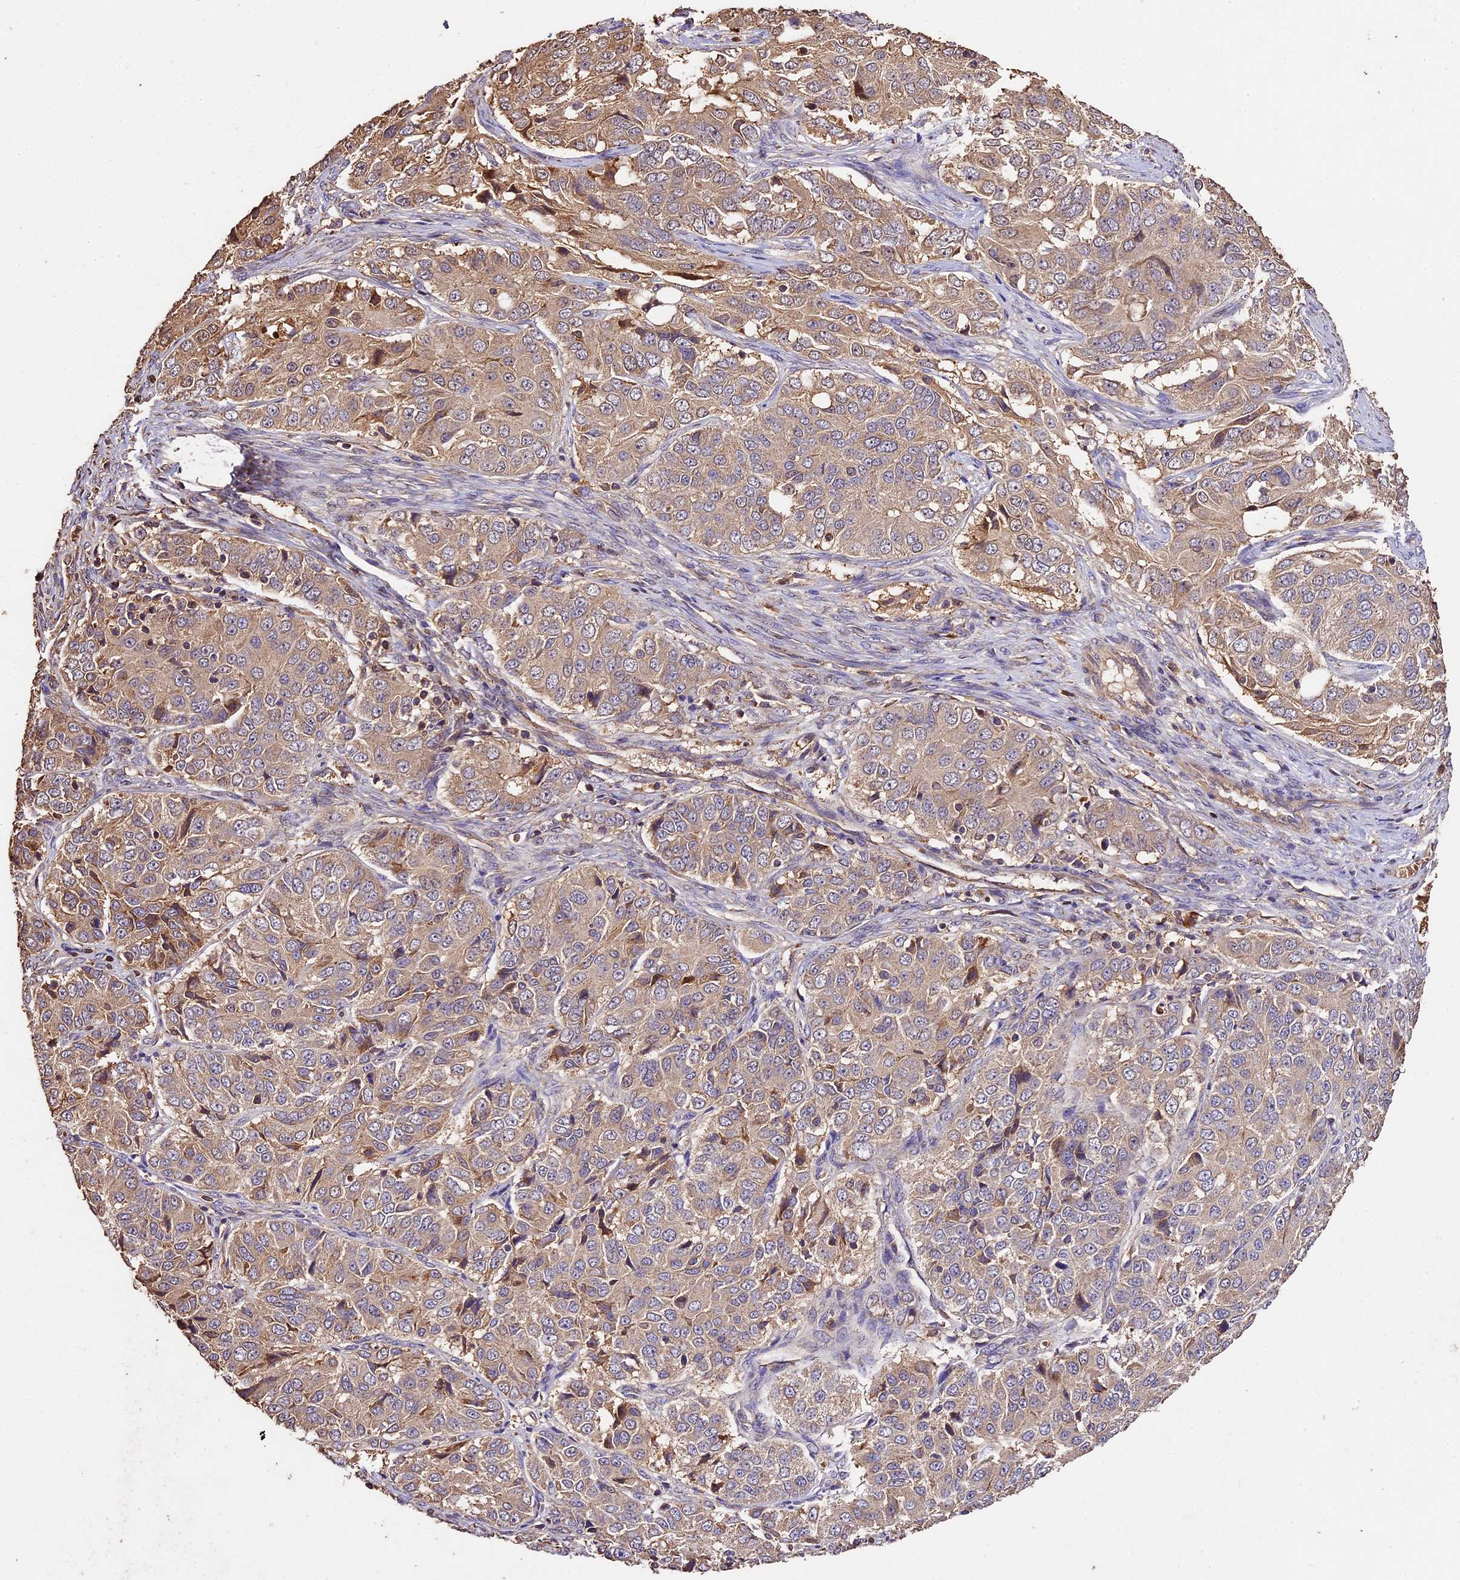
{"staining": {"intensity": "weak", "quantity": ">75%", "location": "cytoplasmic/membranous"}, "tissue": "ovarian cancer", "cell_type": "Tumor cells", "image_type": "cancer", "snomed": [{"axis": "morphology", "description": "Carcinoma, endometroid"}, {"axis": "topography", "description": "Ovary"}], "caption": "IHC image of neoplastic tissue: human ovarian endometroid carcinoma stained using immunohistochemistry (IHC) shows low levels of weak protein expression localized specifically in the cytoplasmic/membranous of tumor cells, appearing as a cytoplasmic/membranous brown color.", "gene": "CRLF1", "patient": {"sex": "female", "age": 51}}